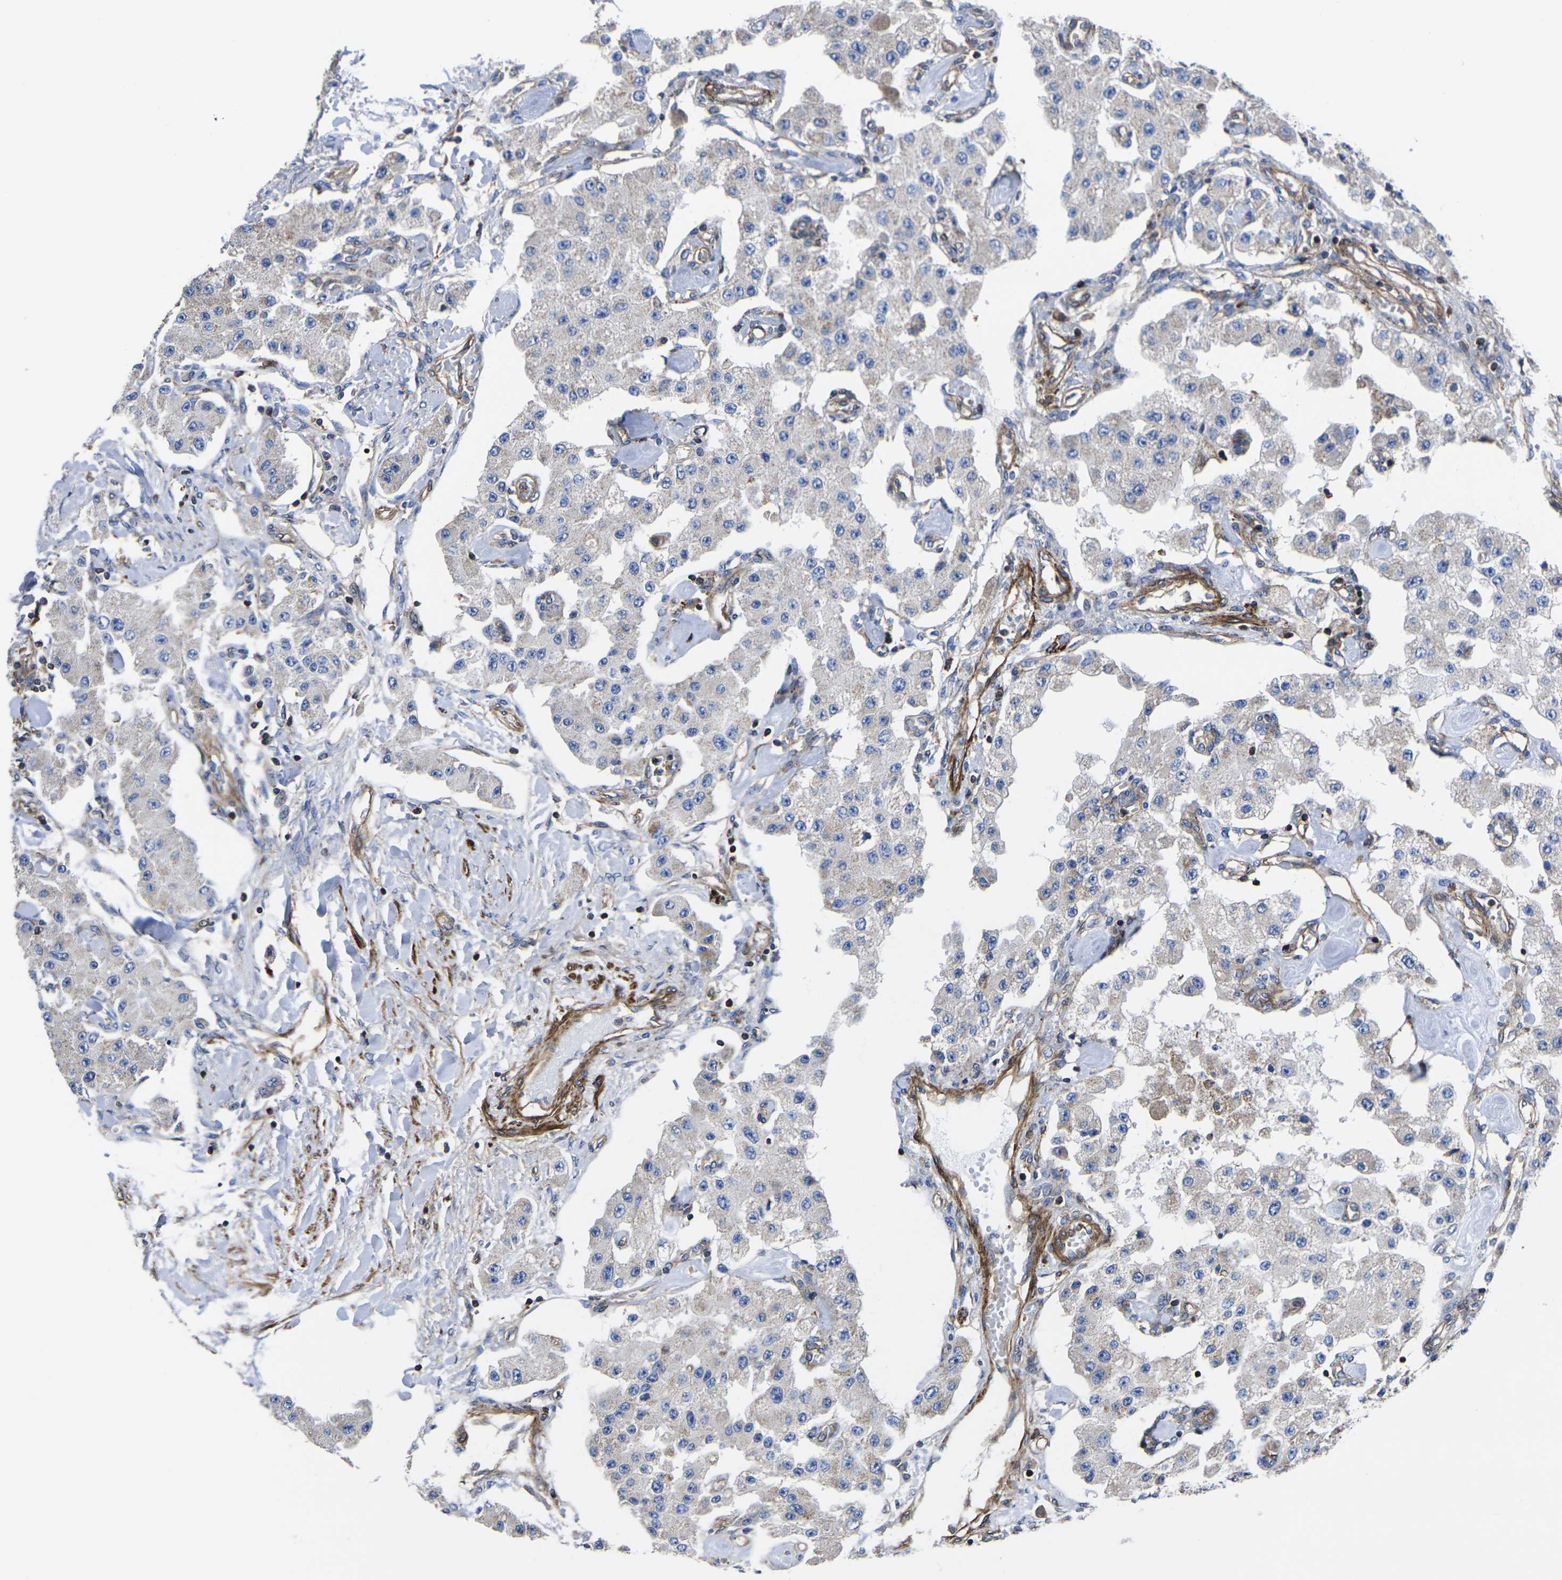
{"staining": {"intensity": "weak", "quantity": "<25%", "location": "cytoplasmic/membranous"}, "tissue": "carcinoid", "cell_type": "Tumor cells", "image_type": "cancer", "snomed": [{"axis": "morphology", "description": "Carcinoid, malignant, NOS"}, {"axis": "topography", "description": "Pancreas"}], "caption": "This image is of carcinoid stained with immunohistochemistry to label a protein in brown with the nuclei are counter-stained blue. There is no staining in tumor cells.", "gene": "GPR4", "patient": {"sex": "male", "age": 41}}